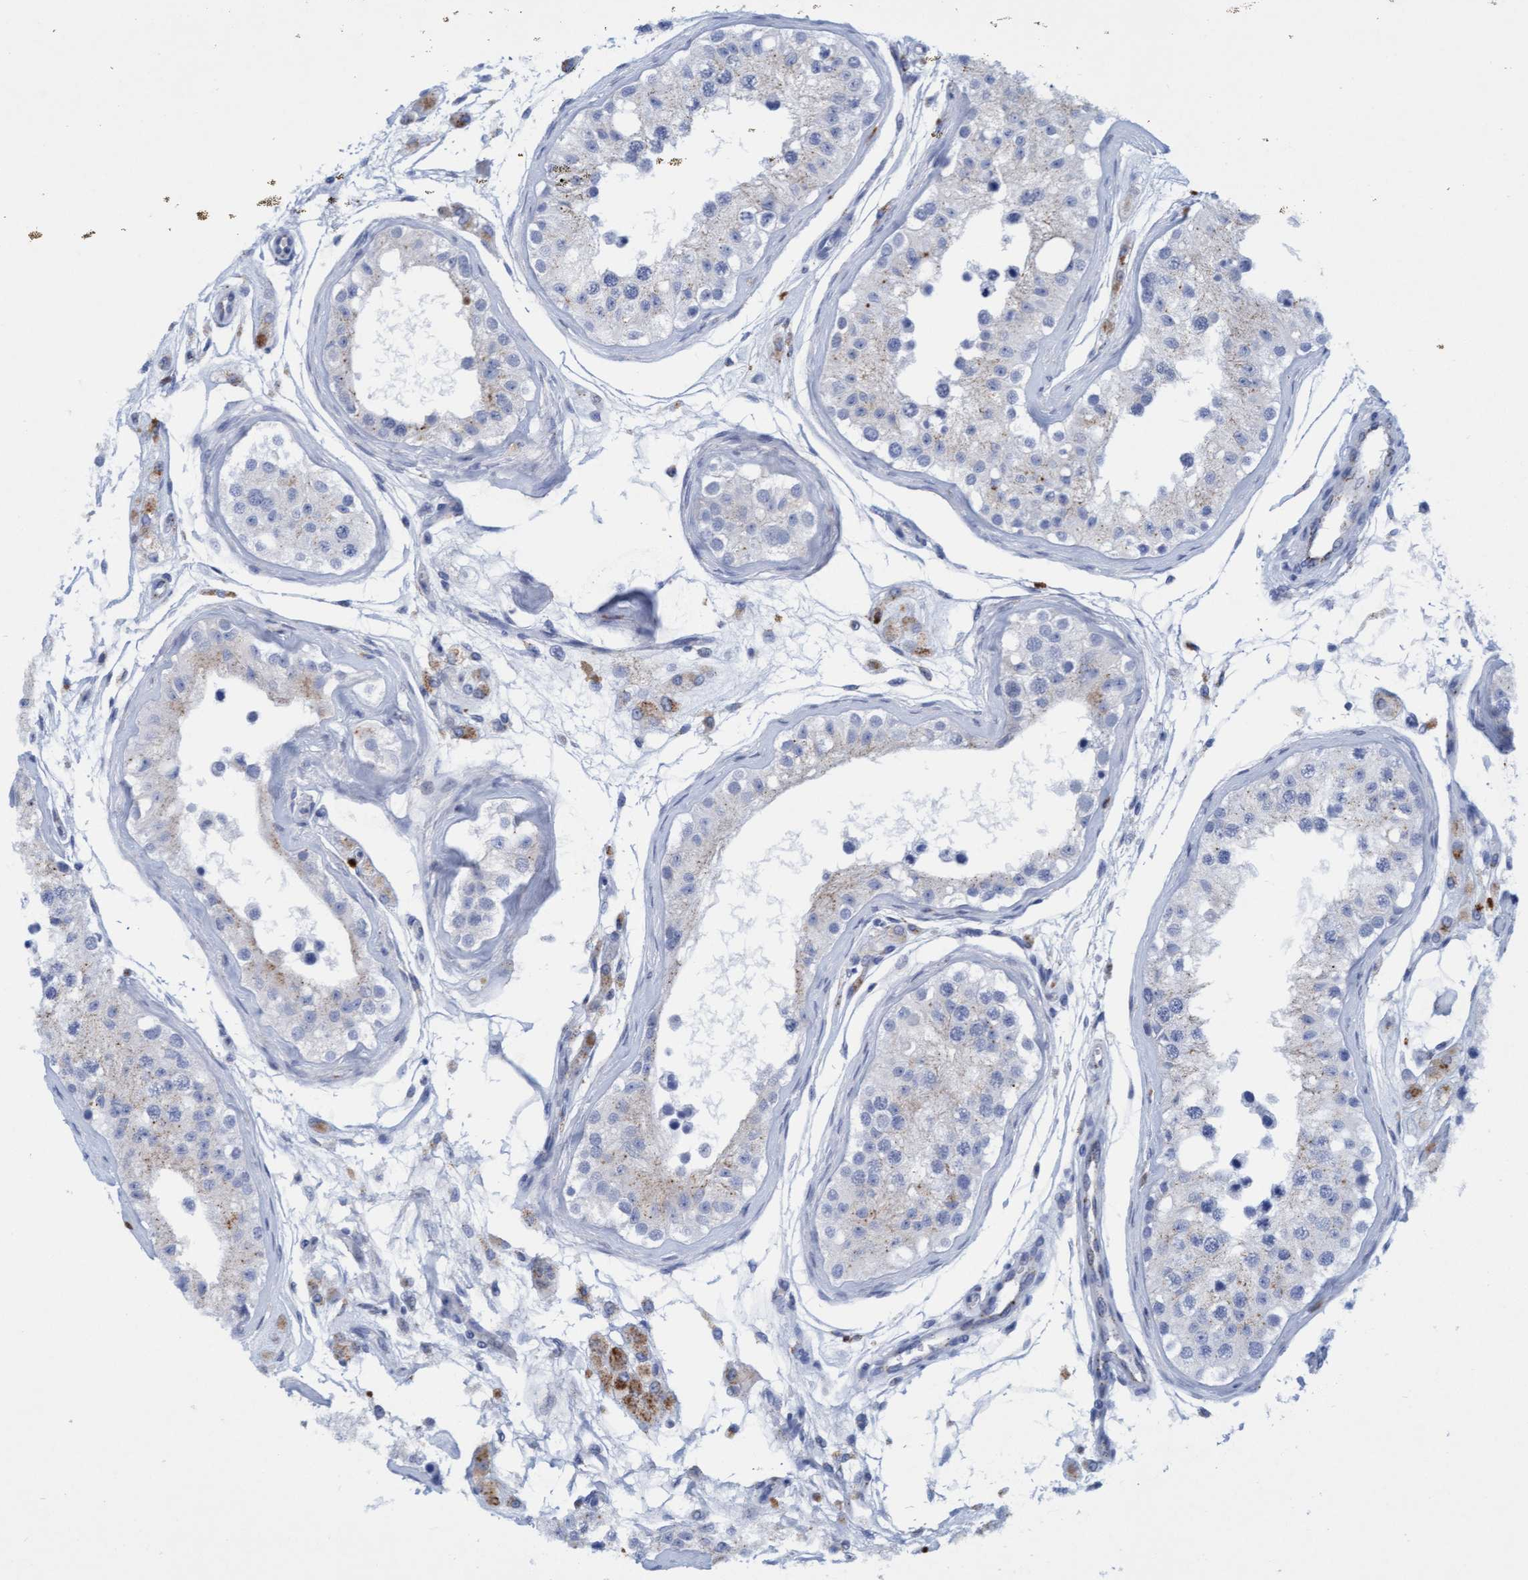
{"staining": {"intensity": "moderate", "quantity": "<25%", "location": "cytoplasmic/membranous"}, "tissue": "testis", "cell_type": "Cells in seminiferous ducts", "image_type": "normal", "snomed": [{"axis": "morphology", "description": "Normal tissue, NOS"}, {"axis": "morphology", "description": "Adenocarcinoma, metastatic, NOS"}, {"axis": "topography", "description": "Testis"}], "caption": "About <25% of cells in seminiferous ducts in unremarkable human testis display moderate cytoplasmic/membranous protein staining as visualized by brown immunohistochemical staining.", "gene": "SGSH", "patient": {"sex": "male", "age": 26}}